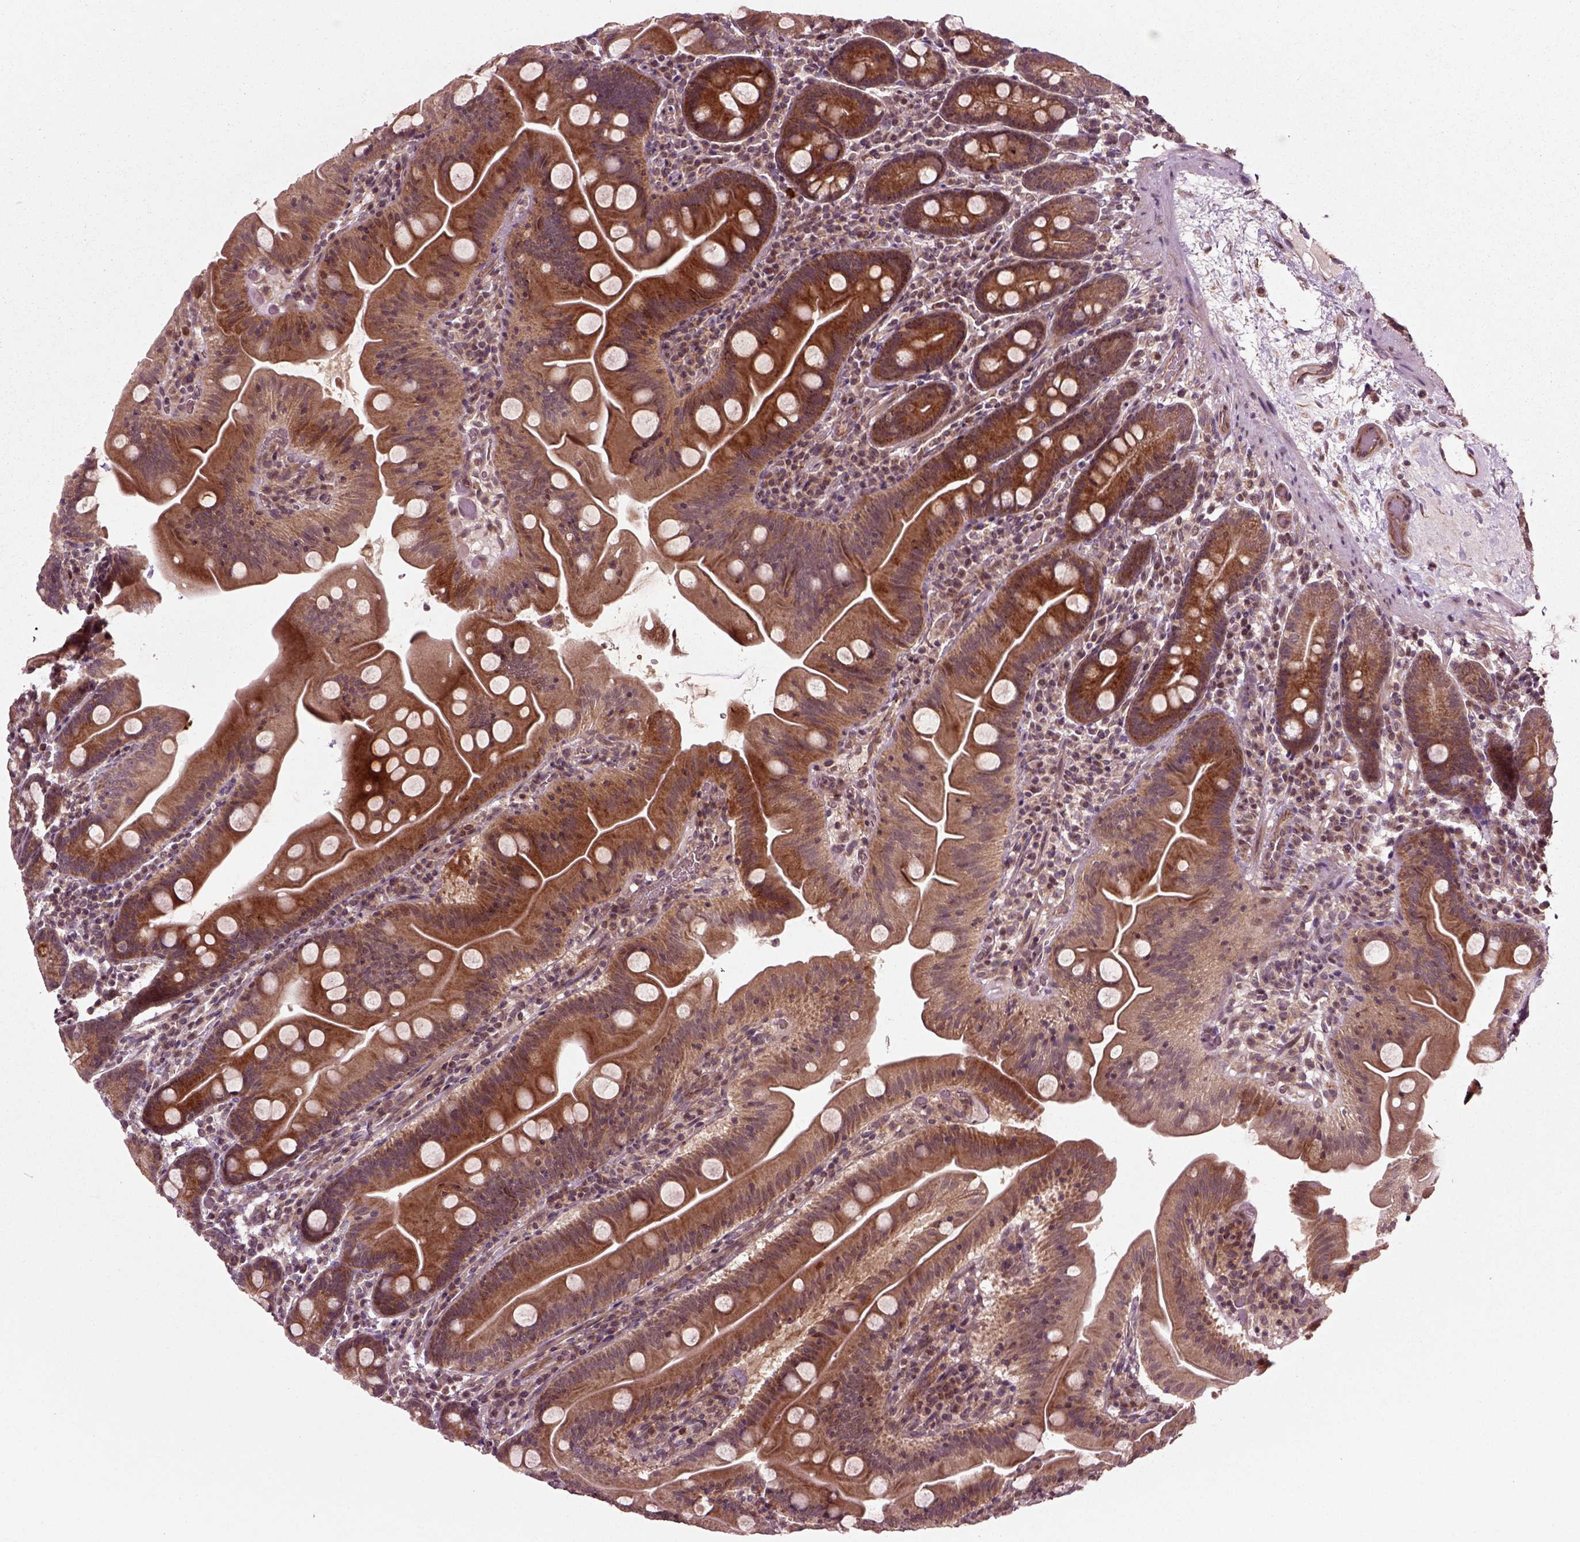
{"staining": {"intensity": "strong", "quantity": ">75%", "location": "cytoplasmic/membranous"}, "tissue": "small intestine", "cell_type": "Glandular cells", "image_type": "normal", "snomed": [{"axis": "morphology", "description": "Normal tissue, NOS"}, {"axis": "topography", "description": "Small intestine"}], "caption": "Immunohistochemistry (IHC) micrograph of unremarkable human small intestine stained for a protein (brown), which exhibits high levels of strong cytoplasmic/membranous expression in about >75% of glandular cells.", "gene": "PLCD3", "patient": {"sex": "male", "age": 37}}